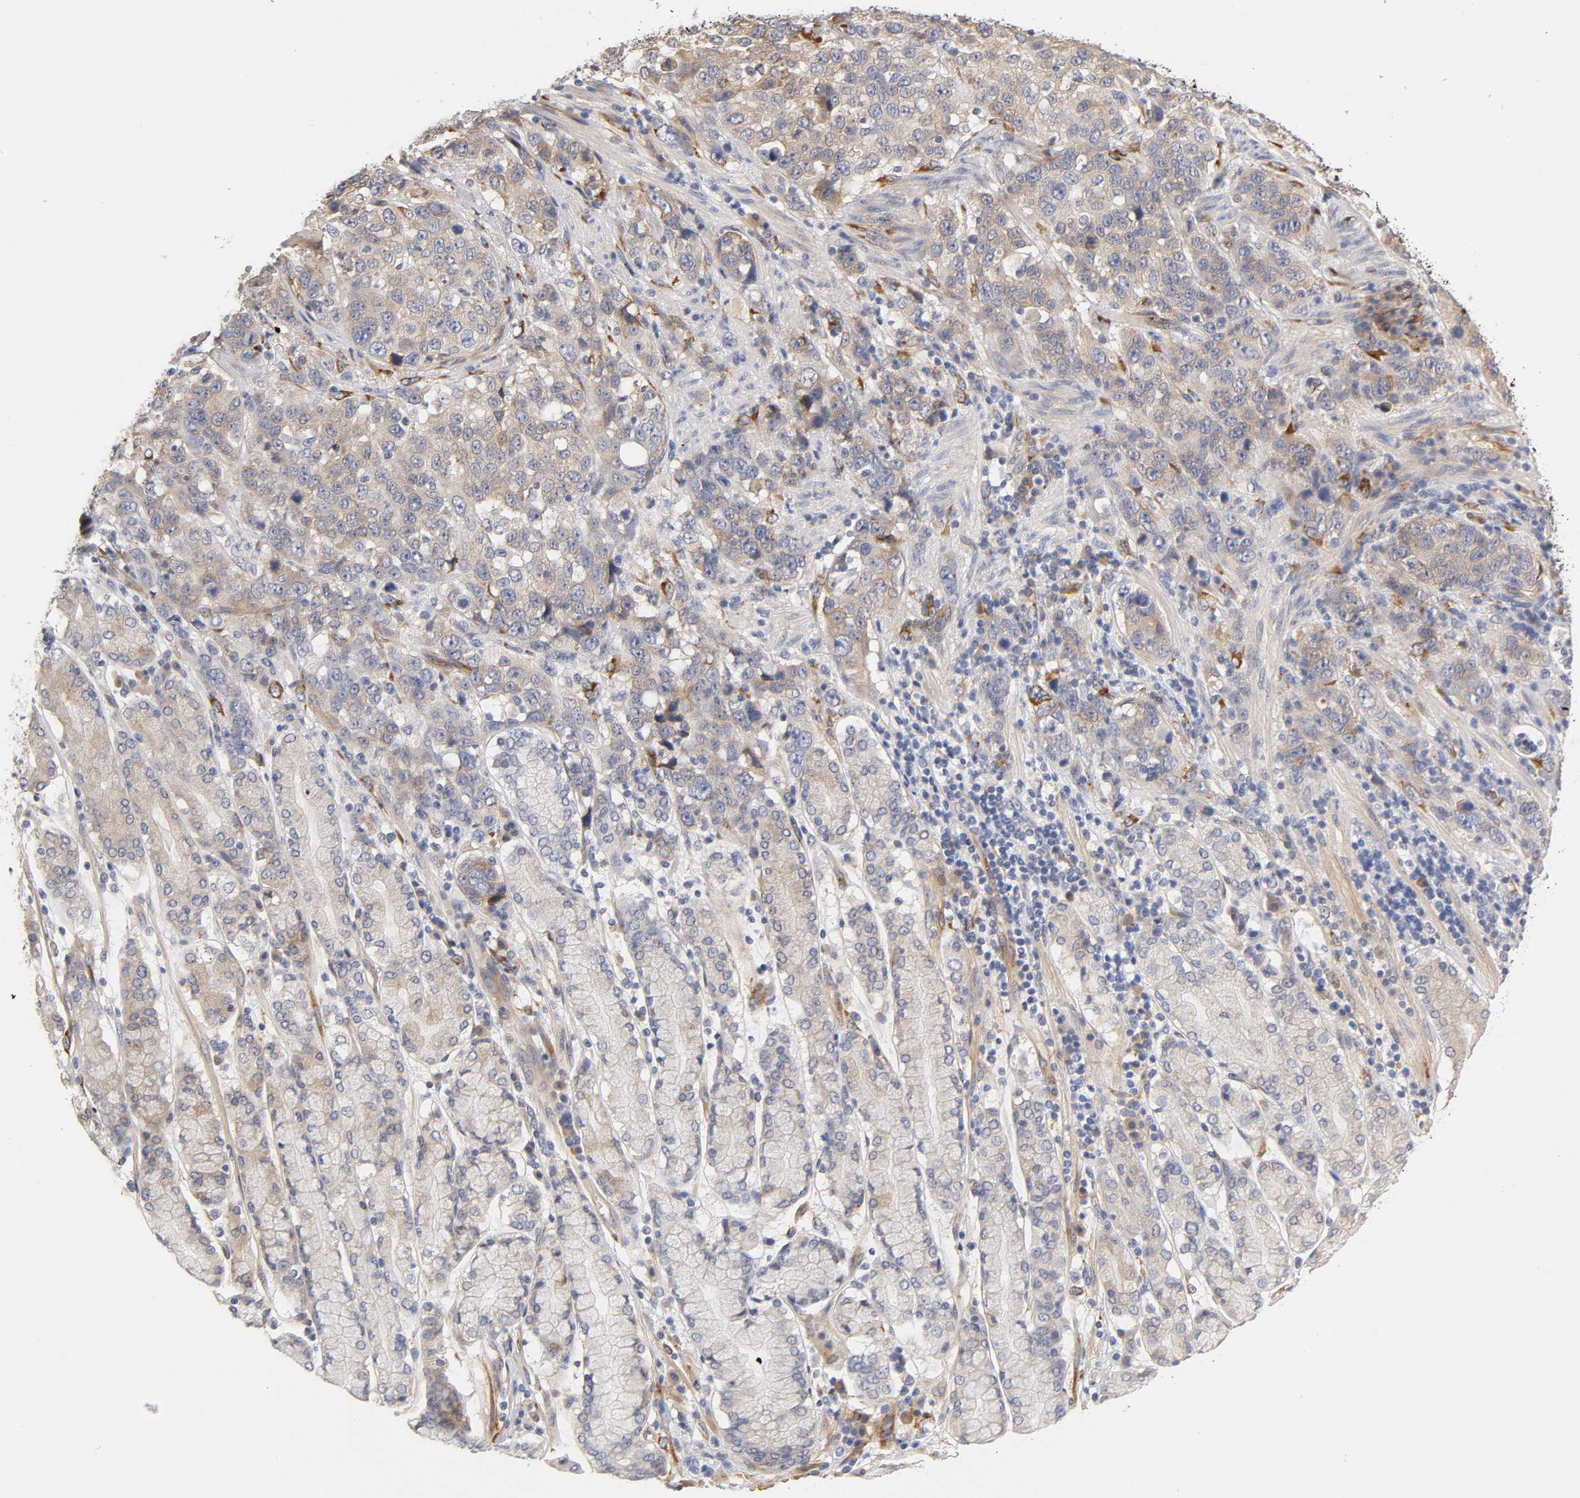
{"staining": {"intensity": "weak", "quantity": ">75%", "location": "cytoplasmic/membranous"}, "tissue": "stomach cancer", "cell_type": "Tumor cells", "image_type": "cancer", "snomed": [{"axis": "morphology", "description": "Normal tissue, NOS"}, {"axis": "morphology", "description": "Adenocarcinoma, NOS"}, {"axis": "topography", "description": "Stomach"}], "caption": "The photomicrograph demonstrates staining of adenocarcinoma (stomach), revealing weak cytoplasmic/membranous protein positivity (brown color) within tumor cells. Using DAB (3,3'-diaminobenzidine) (brown) and hematoxylin (blue) stains, captured at high magnification using brightfield microscopy.", "gene": "LAMB1", "patient": {"sex": "male", "age": 48}}